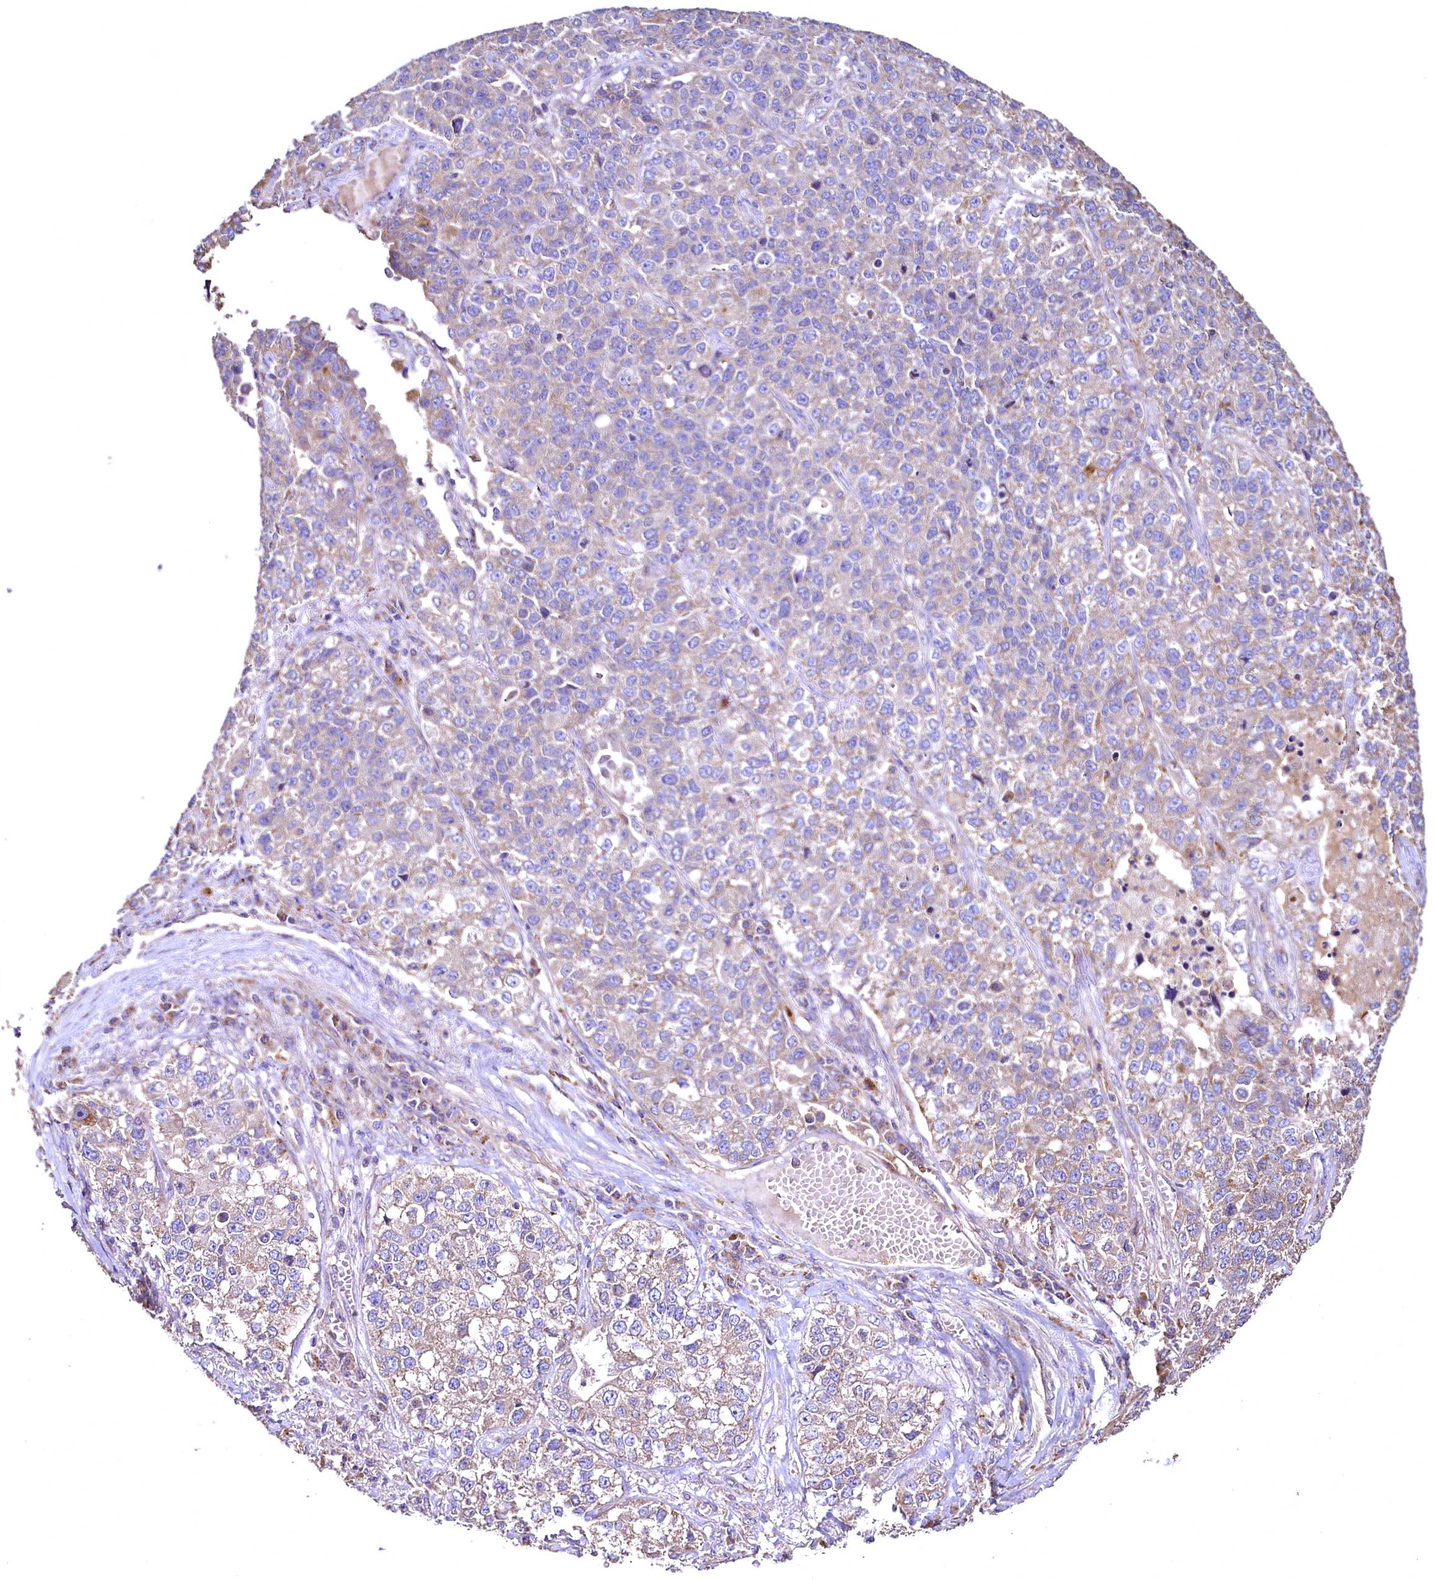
{"staining": {"intensity": "moderate", "quantity": "25%-75%", "location": "cytoplasmic/membranous"}, "tissue": "lung cancer", "cell_type": "Tumor cells", "image_type": "cancer", "snomed": [{"axis": "morphology", "description": "Adenocarcinoma, NOS"}, {"axis": "topography", "description": "Lung"}], "caption": "Human lung cancer (adenocarcinoma) stained with a brown dye reveals moderate cytoplasmic/membranous positive expression in about 25%-75% of tumor cells.", "gene": "TBCEL", "patient": {"sex": "male", "age": 49}}